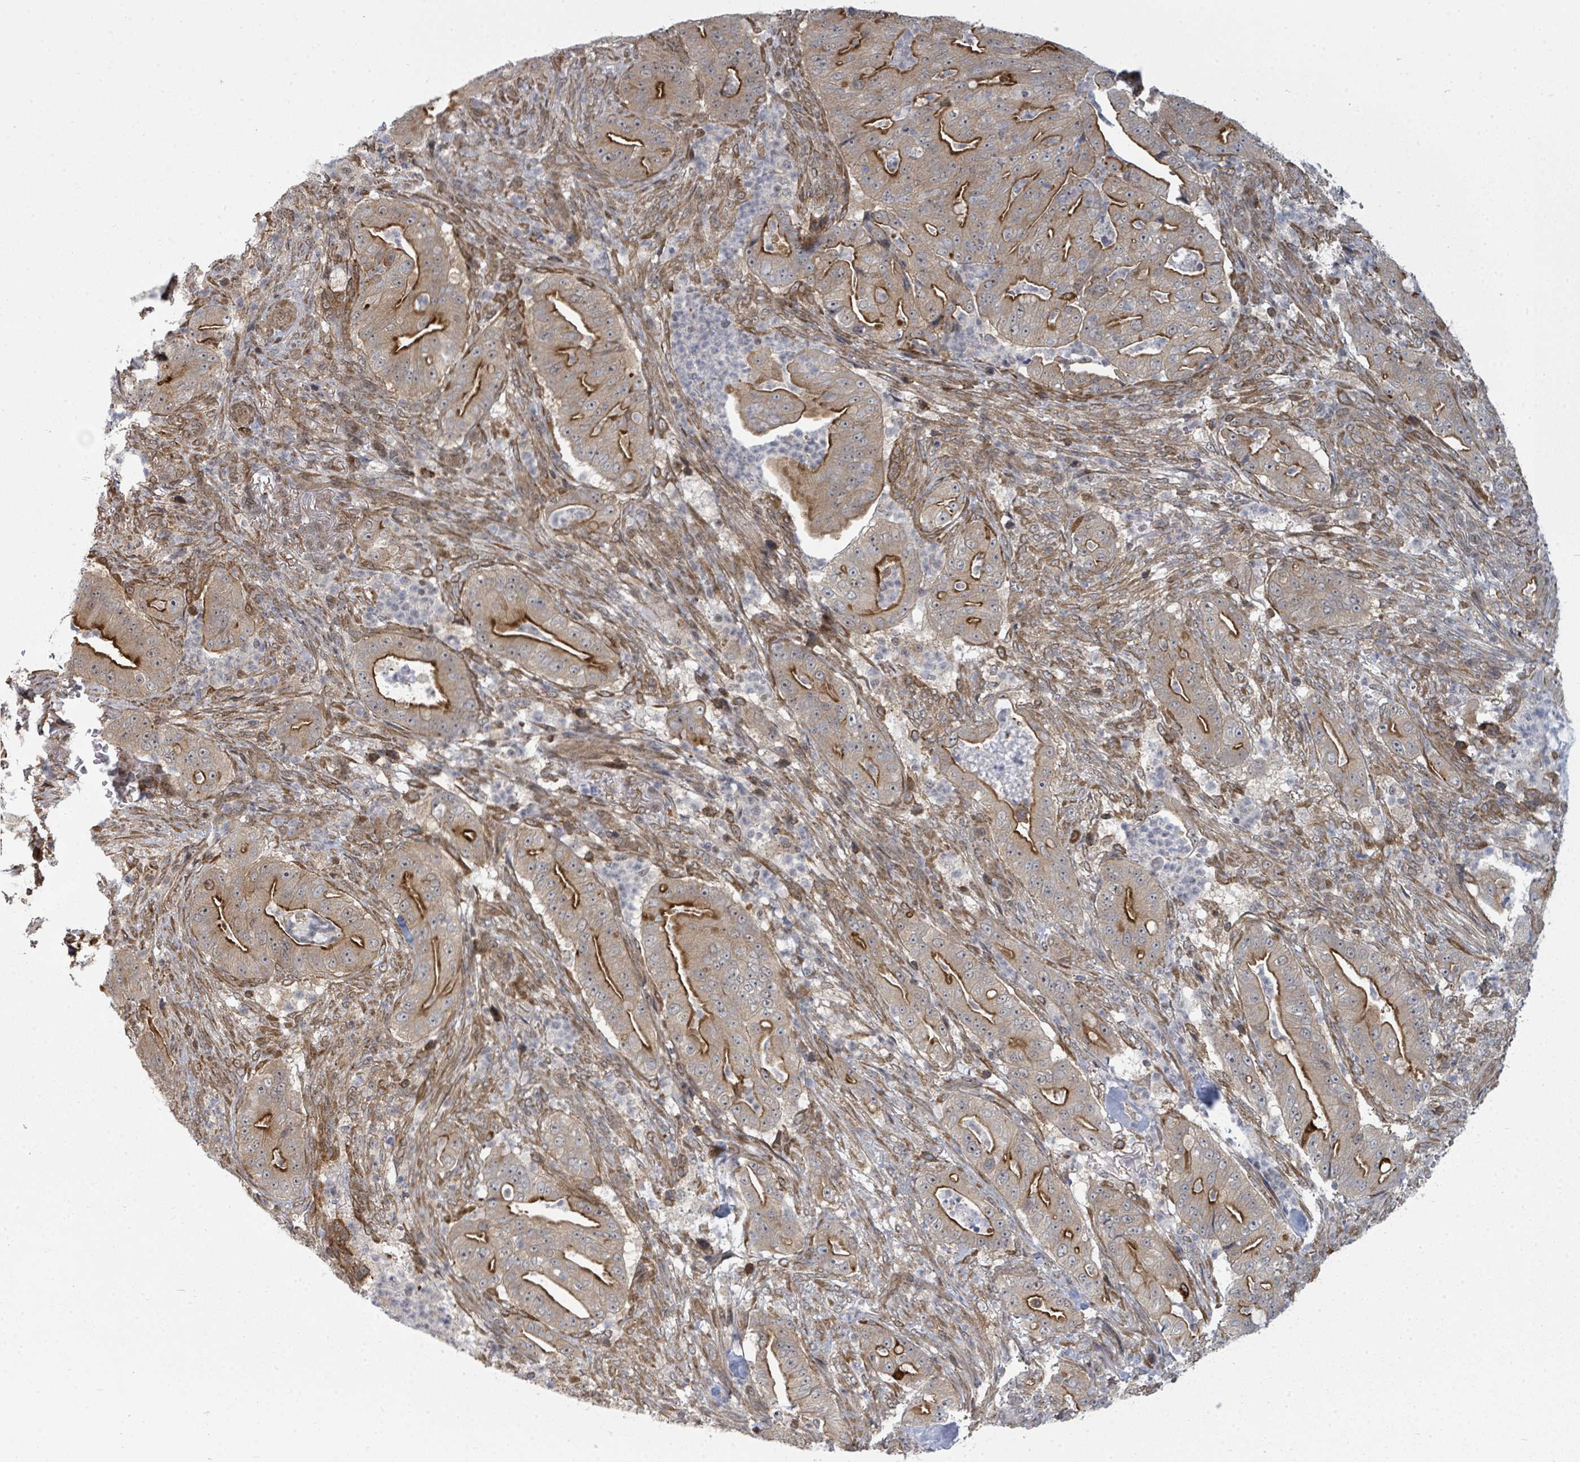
{"staining": {"intensity": "strong", "quantity": "25%-75%", "location": "cytoplasmic/membranous"}, "tissue": "pancreatic cancer", "cell_type": "Tumor cells", "image_type": "cancer", "snomed": [{"axis": "morphology", "description": "Adenocarcinoma, NOS"}, {"axis": "topography", "description": "Pancreas"}], "caption": "Tumor cells exhibit strong cytoplasmic/membranous expression in about 25%-75% of cells in adenocarcinoma (pancreatic). The staining is performed using DAB brown chromogen to label protein expression. The nuclei are counter-stained blue using hematoxylin.", "gene": "PSMG2", "patient": {"sex": "male", "age": 71}}